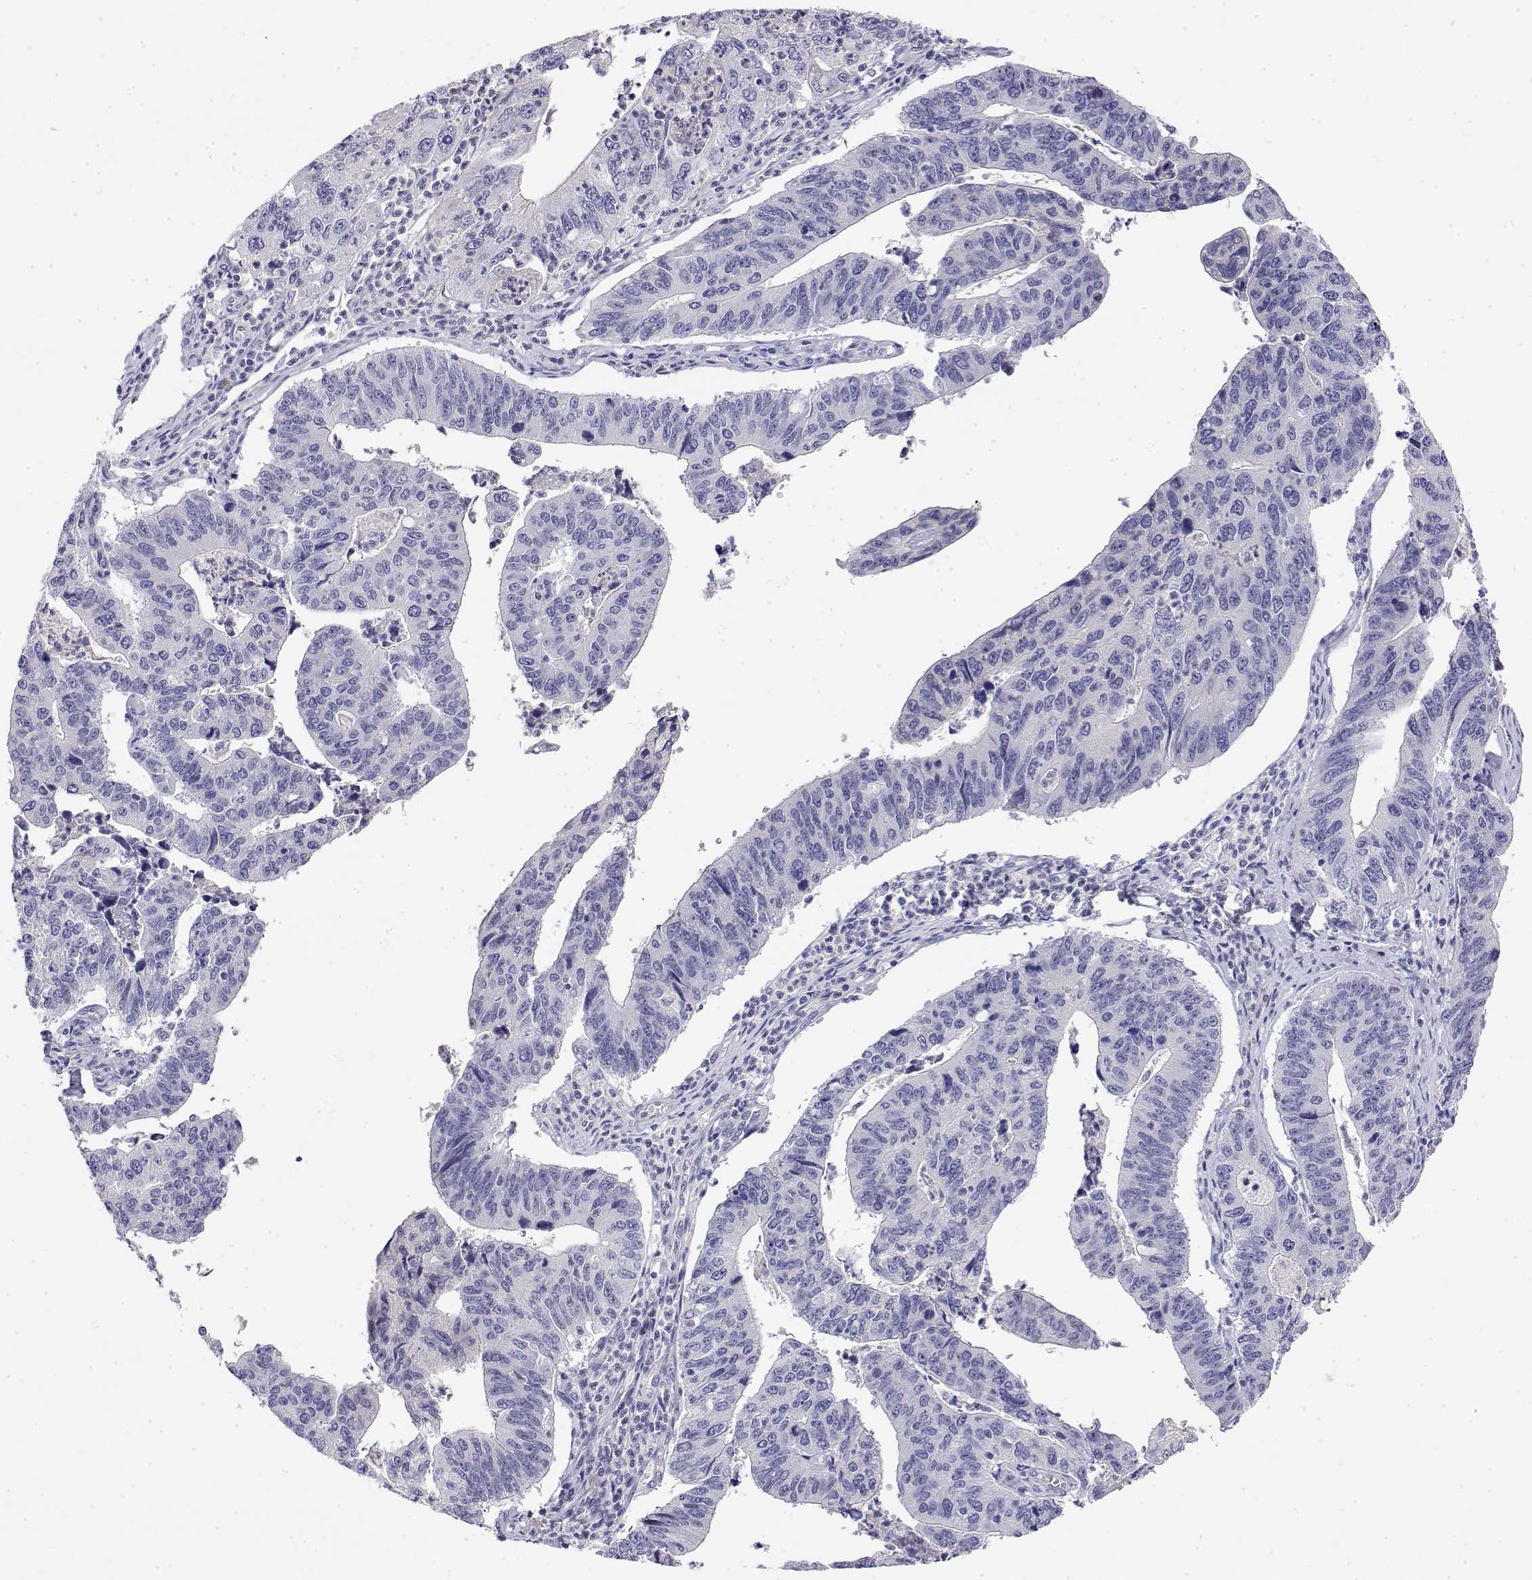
{"staining": {"intensity": "negative", "quantity": "none", "location": "none"}, "tissue": "stomach cancer", "cell_type": "Tumor cells", "image_type": "cancer", "snomed": [{"axis": "morphology", "description": "Adenocarcinoma, NOS"}, {"axis": "topography", "description": "Stomach"}], "caption": "Stomach cancer was stained to show a protein in brown. There is no significant staining in tumor cells. The staining was performed using DAB (3,3'-diaminobenzidine) to visualize the protein expression in brown, while the nuclei were stained in blue with hematoxylin (Magnification: 20x).", "gene": "LY6D", "patient": {"sex": "male", "age": 59}}